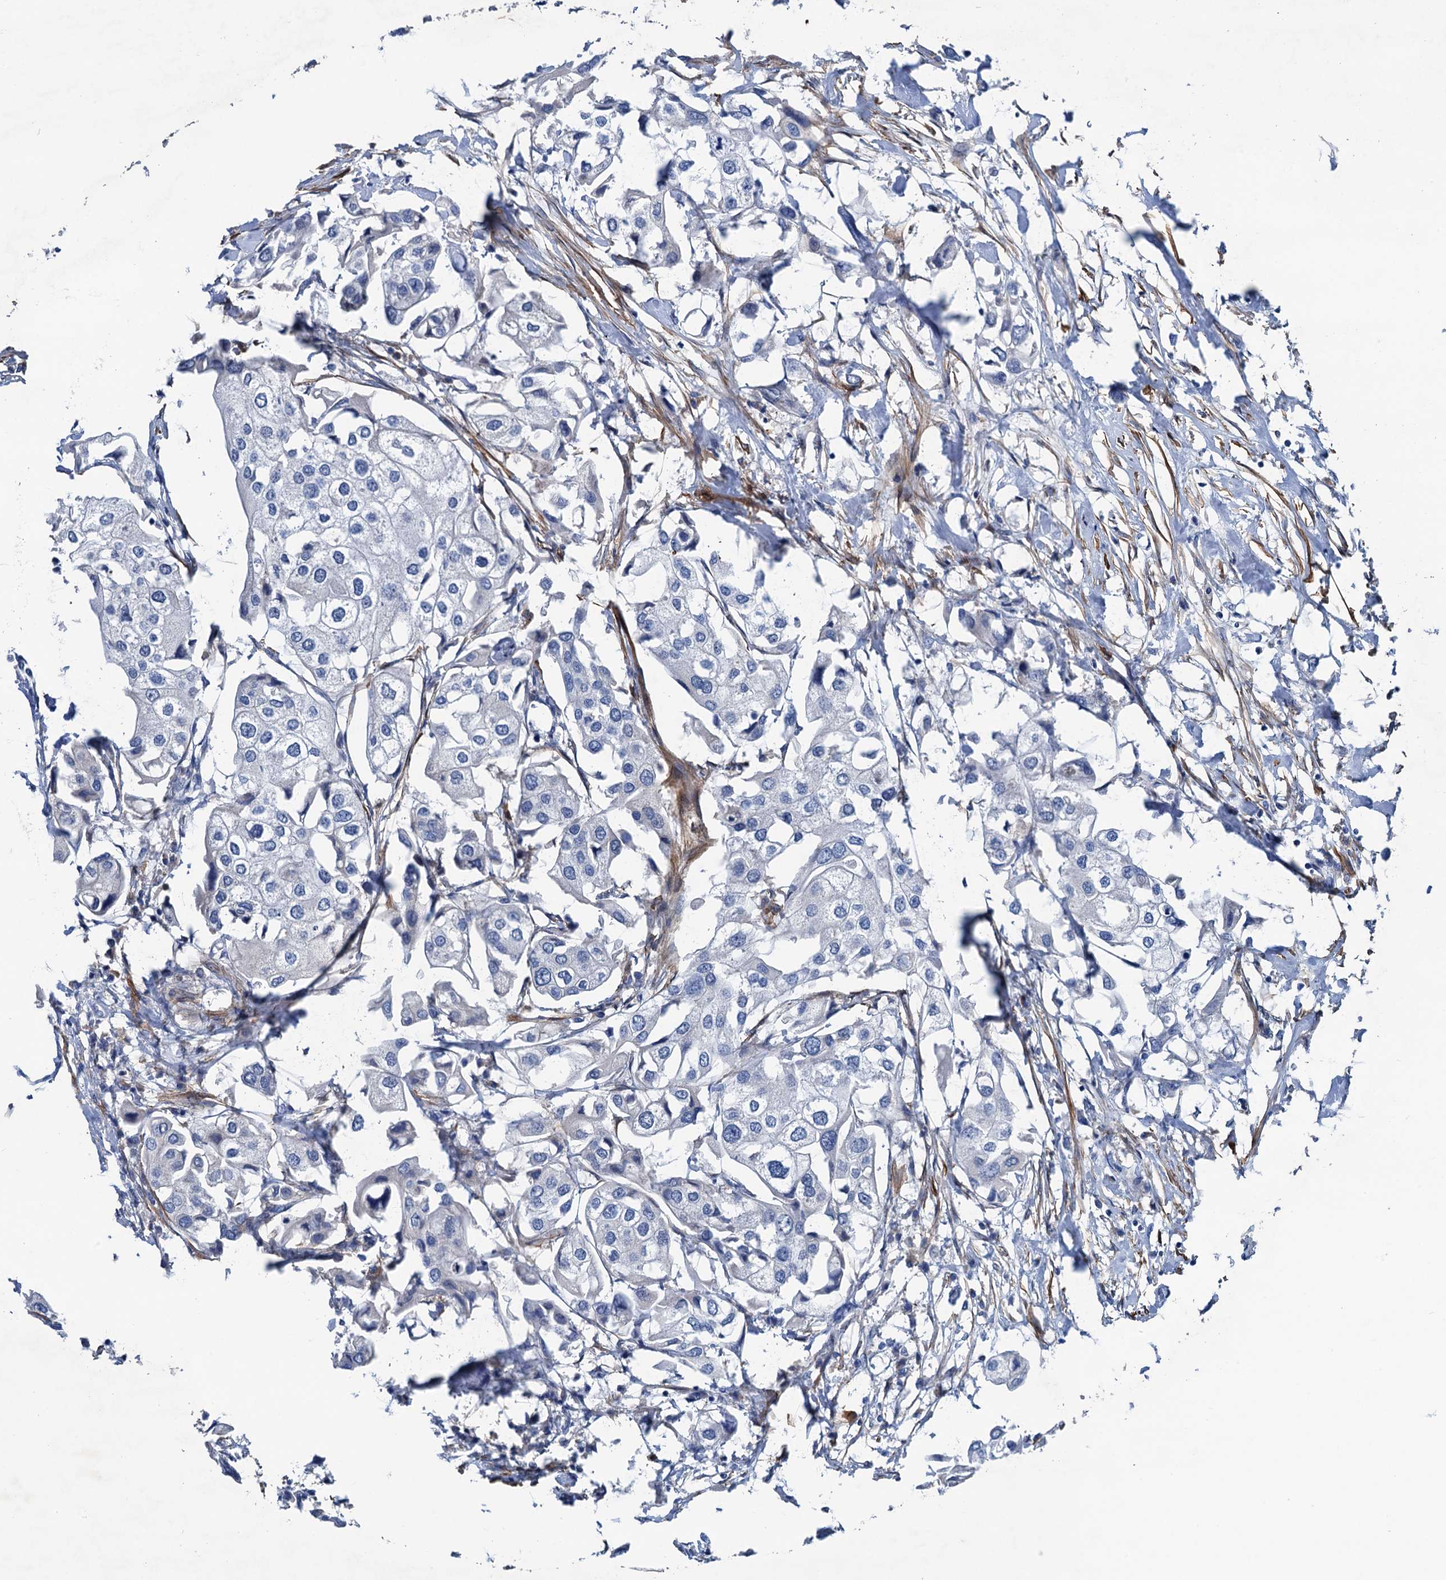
{"staining": {"intensity": "negative", "quantity": "none", "location": "none"}, "tissue": "urothelial cancer", "cell_type": "Tumor cells", "image_type": "cancer", "snomed": [{"axis": "morphology", "description": "Urothelial carcinoma, High grade"}, {"axis": "topography", "description": "Urinary bladder"}], "caption": "The immunohistochemistry (IHC) micrograph has no significant positivity in tumor cells of urothelial cancer tissue. (Stains: DAB immunohistochemistry with hematoxylin counter stain, Microscopy: brightfield microscopy at high magnification).", "gene": "CSTPP1", "patient": {"sex": "male", "age": 64}}